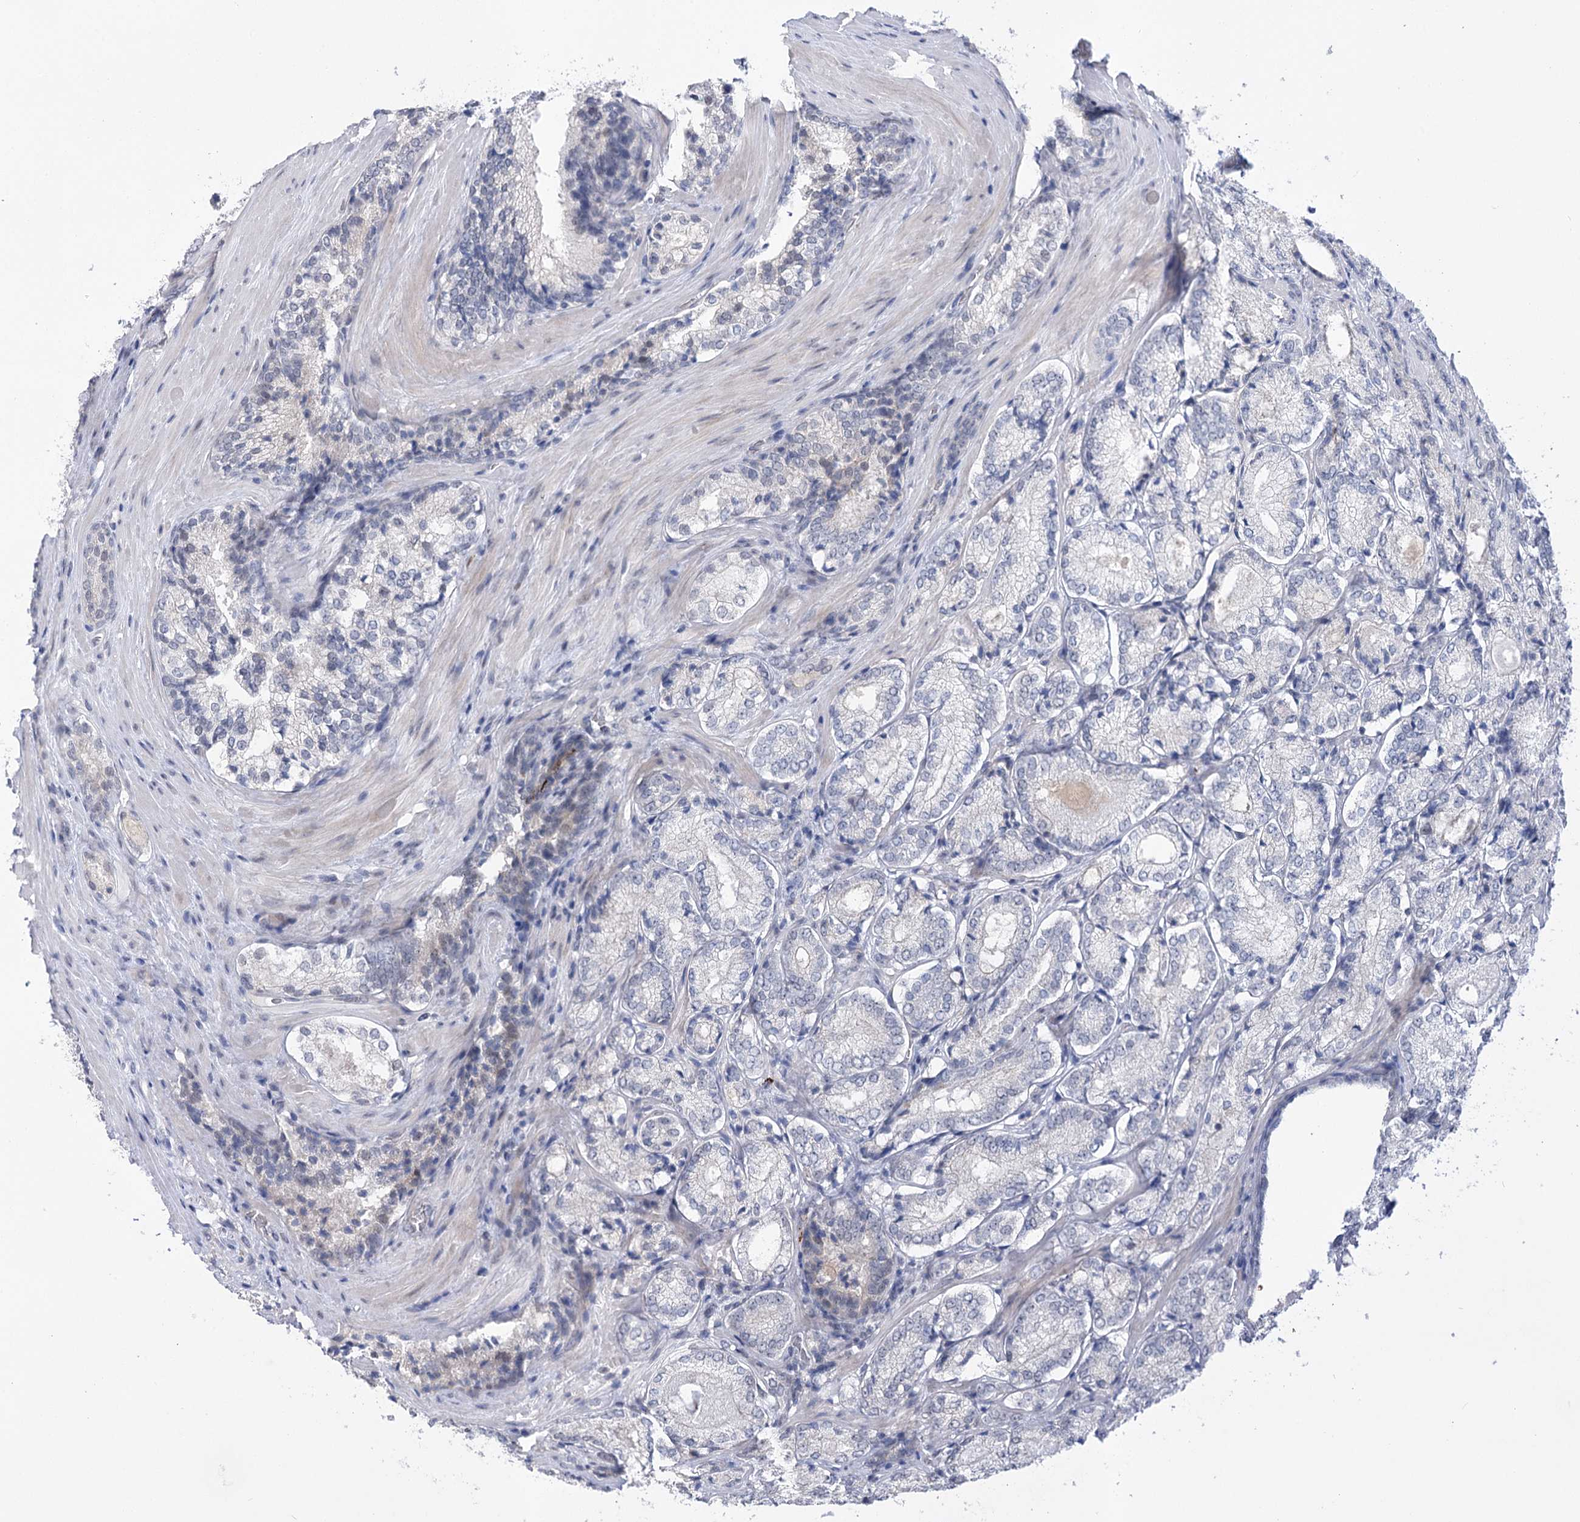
{"staining": {"intensity": "negative", "quantity": "none", "location": "none"}, "tissue": "prostate cancer", "cell_type": "Tumor cells", "image_type": "cancer", "snomed": [{"axis": "morphology", "description": "Adenocarcinoma, Low grade"}, {"axis": "topography", "description": "Prostate"}], "caption": "This is a image of IHC staining of prostate adenocarcinoma (low-grade), which shows no expression in tumor cells. The staining is performed using DAB brown chromogen with nuclei counter-stained in using hematoxylin.", "gene": "ATP10B", "patient": {"sex": "male", "age": 74}}